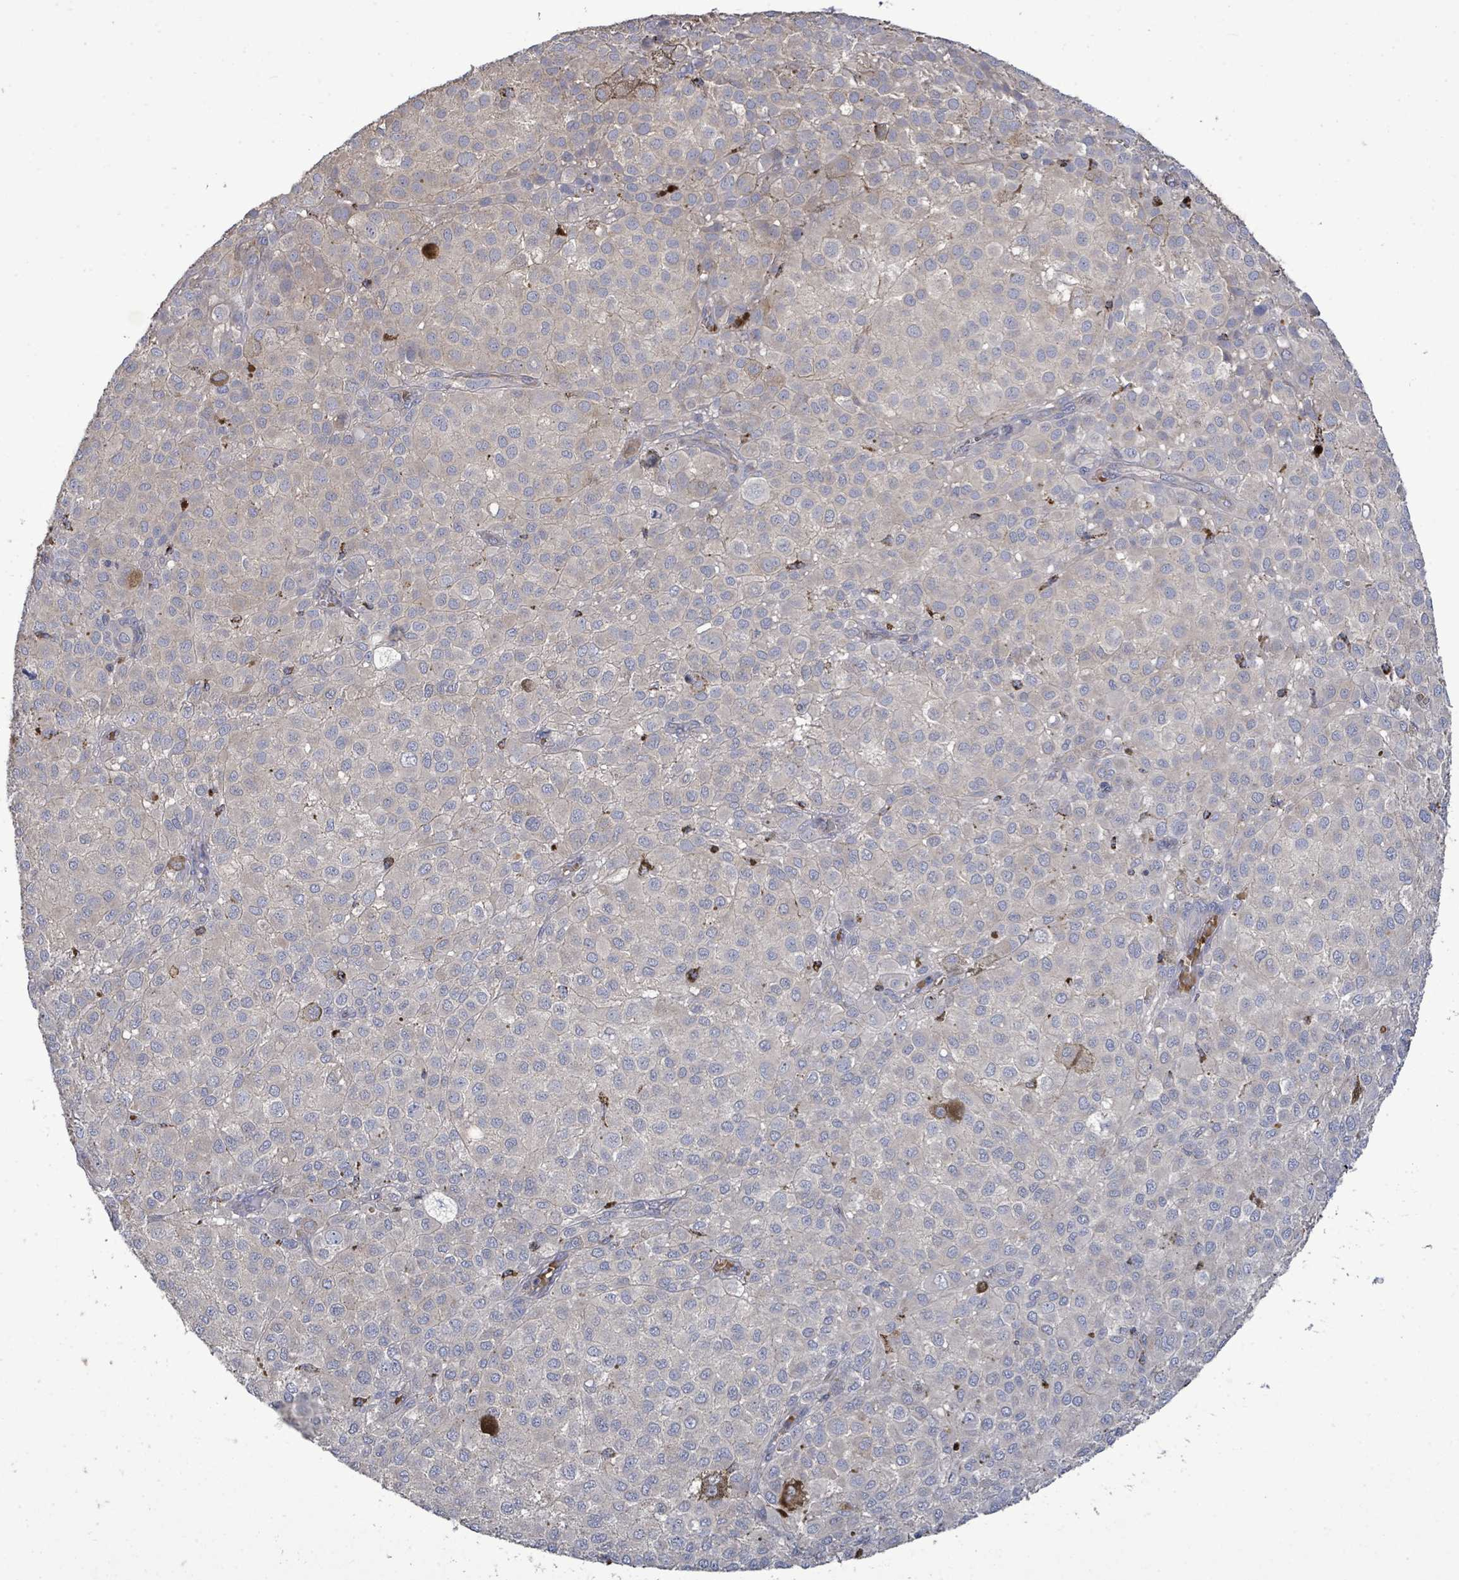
{"staining": {"intensity": "negative", "quantity": "none", "location": "none"}, "tissue": "melanoma", "cell_type": "Tumor cells", "image_type": "cancer", "snomed": [{"axis": "morphology", "description": "Malignant melanoma, NOS"}, {"axis": "topography", "description": "Skin"}], "caption": "The photomicrograph exhibits no significant expression in tumor cells of melanoma. (Stains: DAB immunohistochemistry with hematoxylin counter stain, Microscopy: brightfield microscopy at high magnification).", "gene": "MTMR12", "patient": {"sex": "male", "age": 64}}